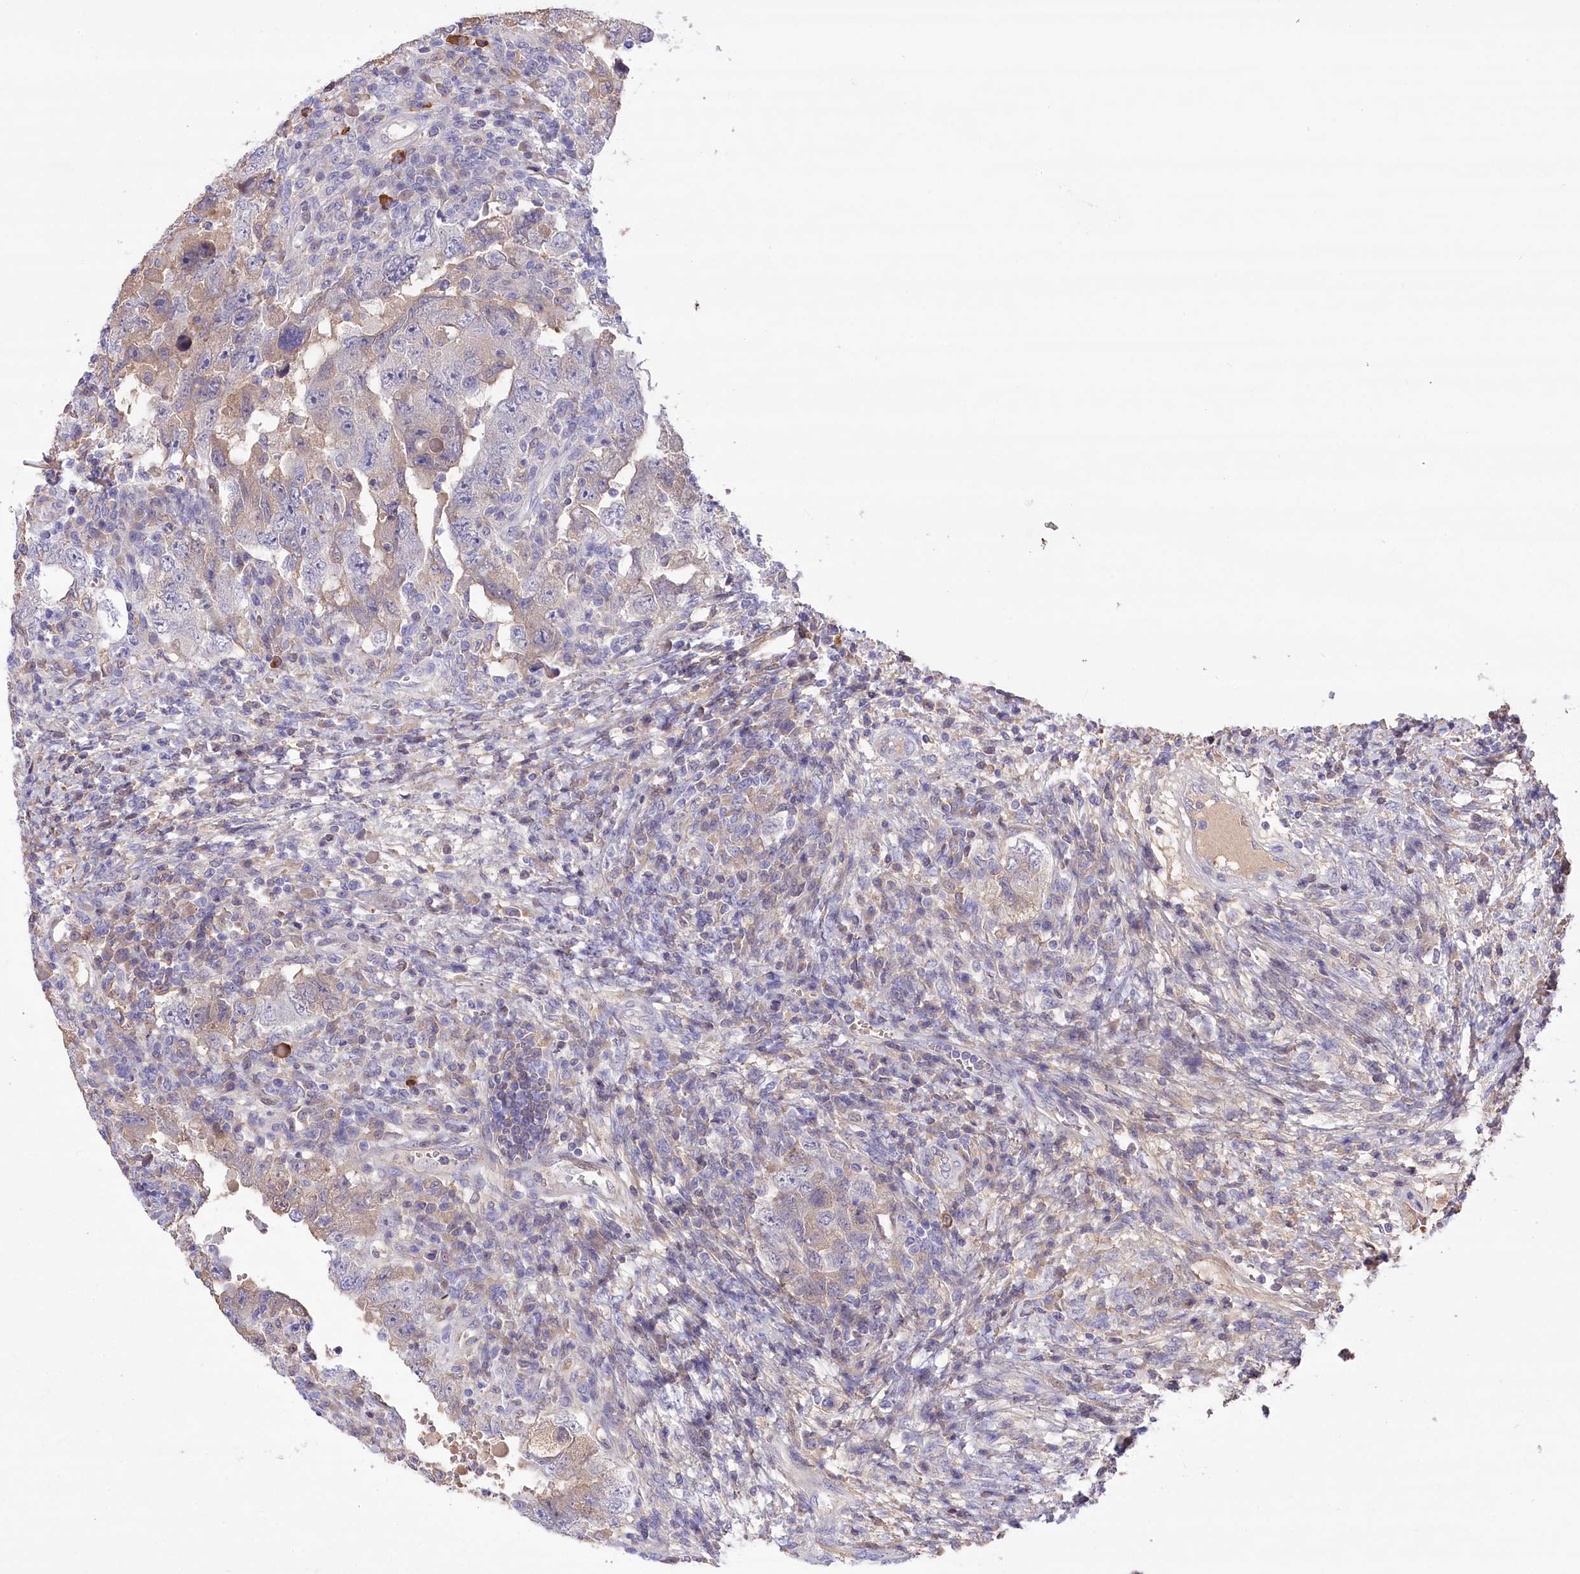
{"staining": {"intensity": "weak", "quantity": "<25%", "location": "cytoplasmic/membranous"}, "tissue": "testis cancer", "cell_type": "Tumor cells", "image_type": "cancer", "snomed": [{"axis": "morphology", "description": "Carcinoma, Embryonal, NOS"}, {"axis": "topography", "description": "Testis"}], "caption": "The photomicrograph exhibits no staining of tumor cells in testis cancer.", "gene": "CEP164", "patient": {"sex": "male", "age": 26}}